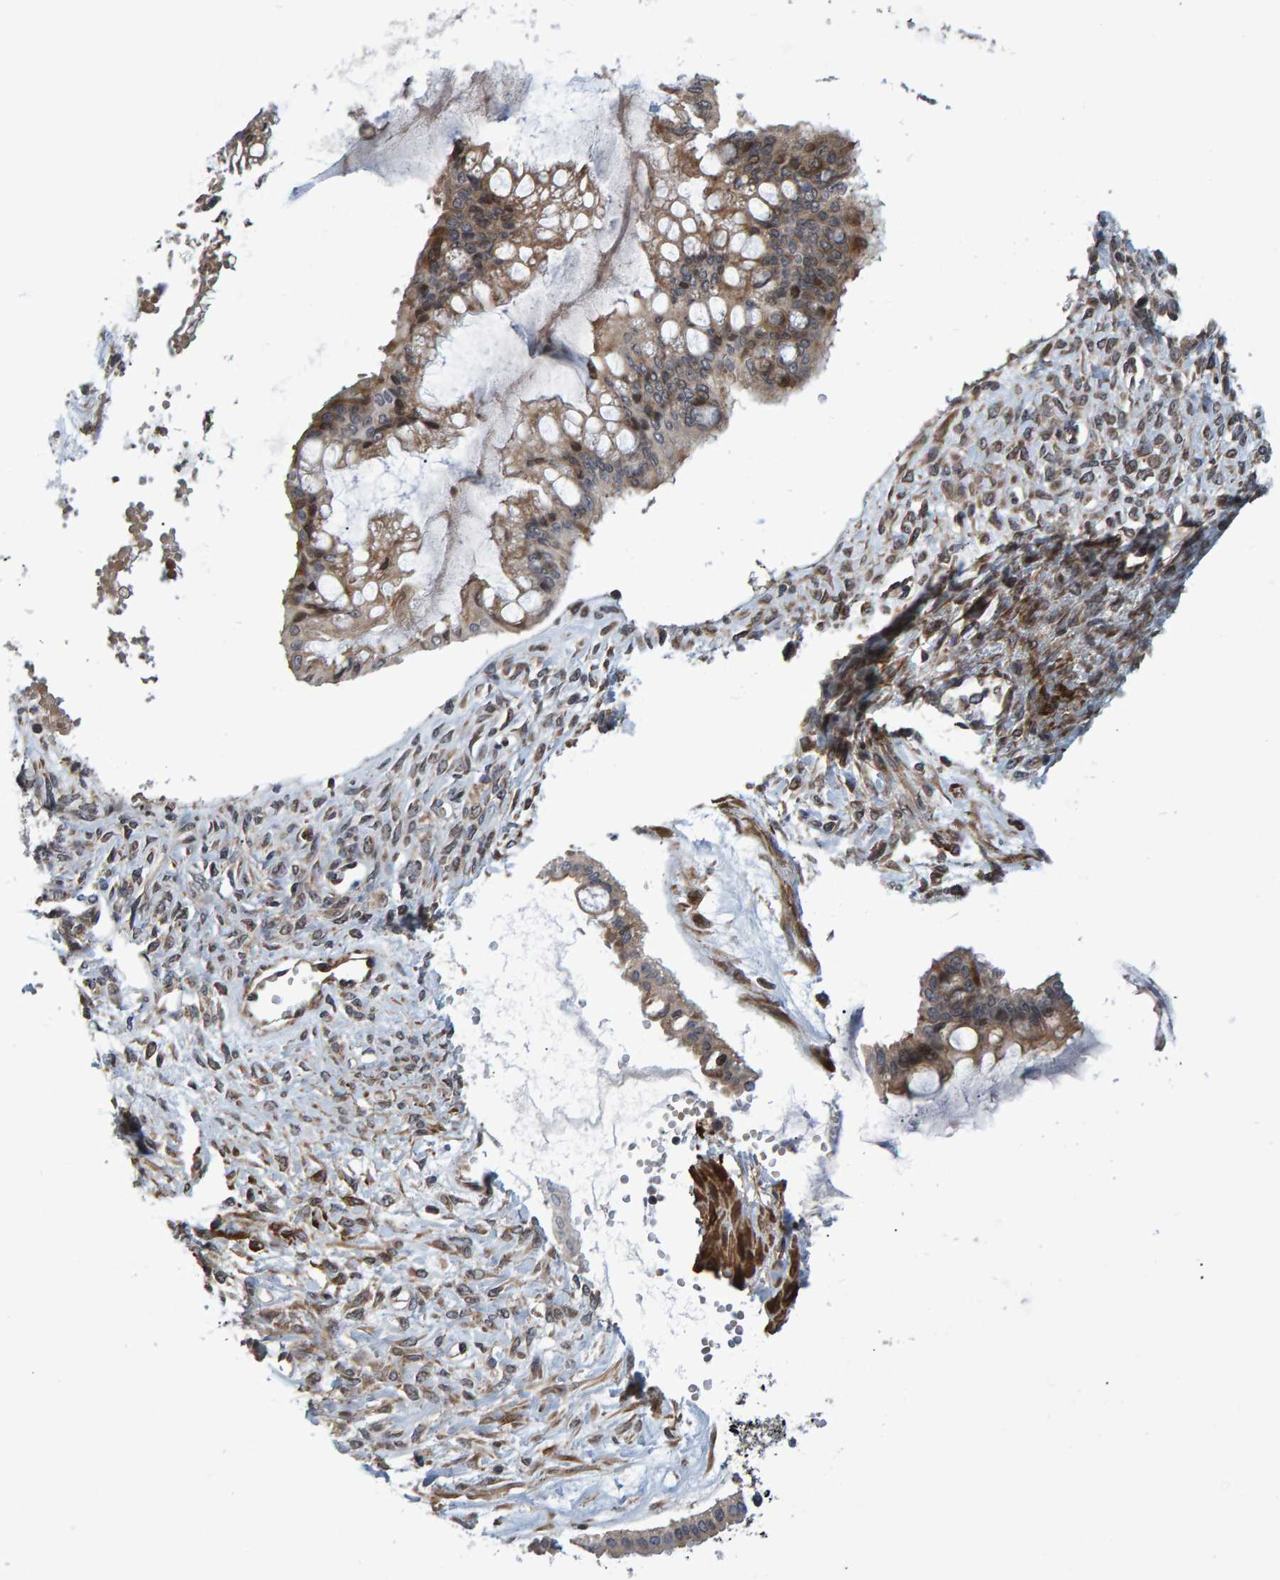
{"staining": {"intensity": "weak", "quantity": ">75%", "location": "cytoplasmic/membranous"}, "tissue": "ovarian cancer", "cell_type": "Tumor cells", "image_type": "cancer", "snomed": [{"axis": "morphology", "description": "Cystadenocarcinoma, mucinous, NOS"}, {"axis": "topography", "description": "Ovary"}], "caption": "Human ovarian cancer stained with a protein marker exhibits weak staining in tumor cells.", "gene": "ATP6V1H", "patient": {"sex": "female", "age": 73}}